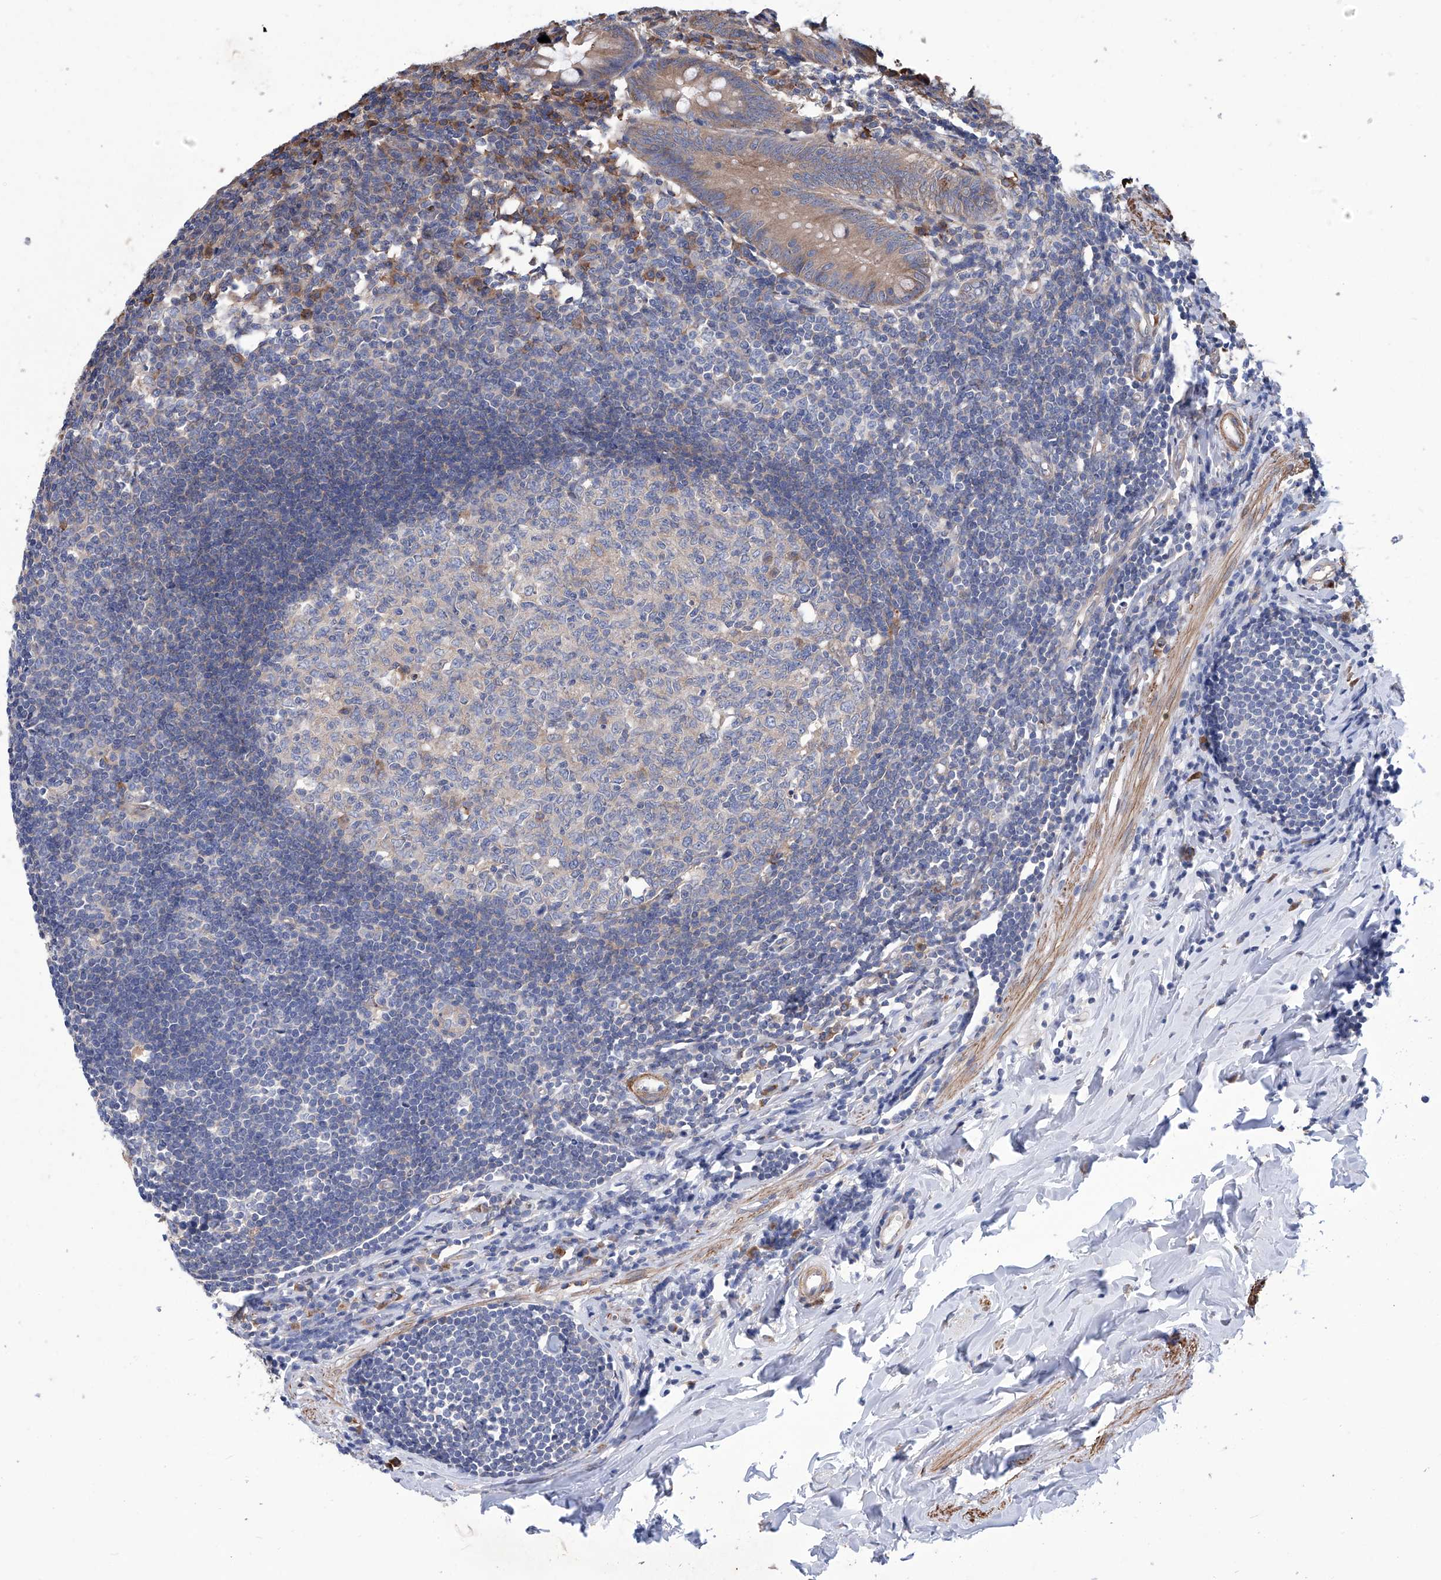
{"staining": {"intensity": "moderate", "quantity": ">75%", "location": "cytoplasmic/membranous"}, "tissue": "appendix", "cell_type": "Glandular cells", "image_type": "normal", "snomed": [{"axis": "morphology", "description": "Normal tissue, NOS"}, {"axis": "topography", "description": "Appendix"}], "caption": "The image exhibits staining of normal appendix, revealing moderate cytoplasmic/membranous protein staining (brown color) within glandular cells. Immunohistochemistry stains the protein in brown and the nuclei are stained blue.", "gene": "SMS", "patient": {"sex": "female", "age": 54}}